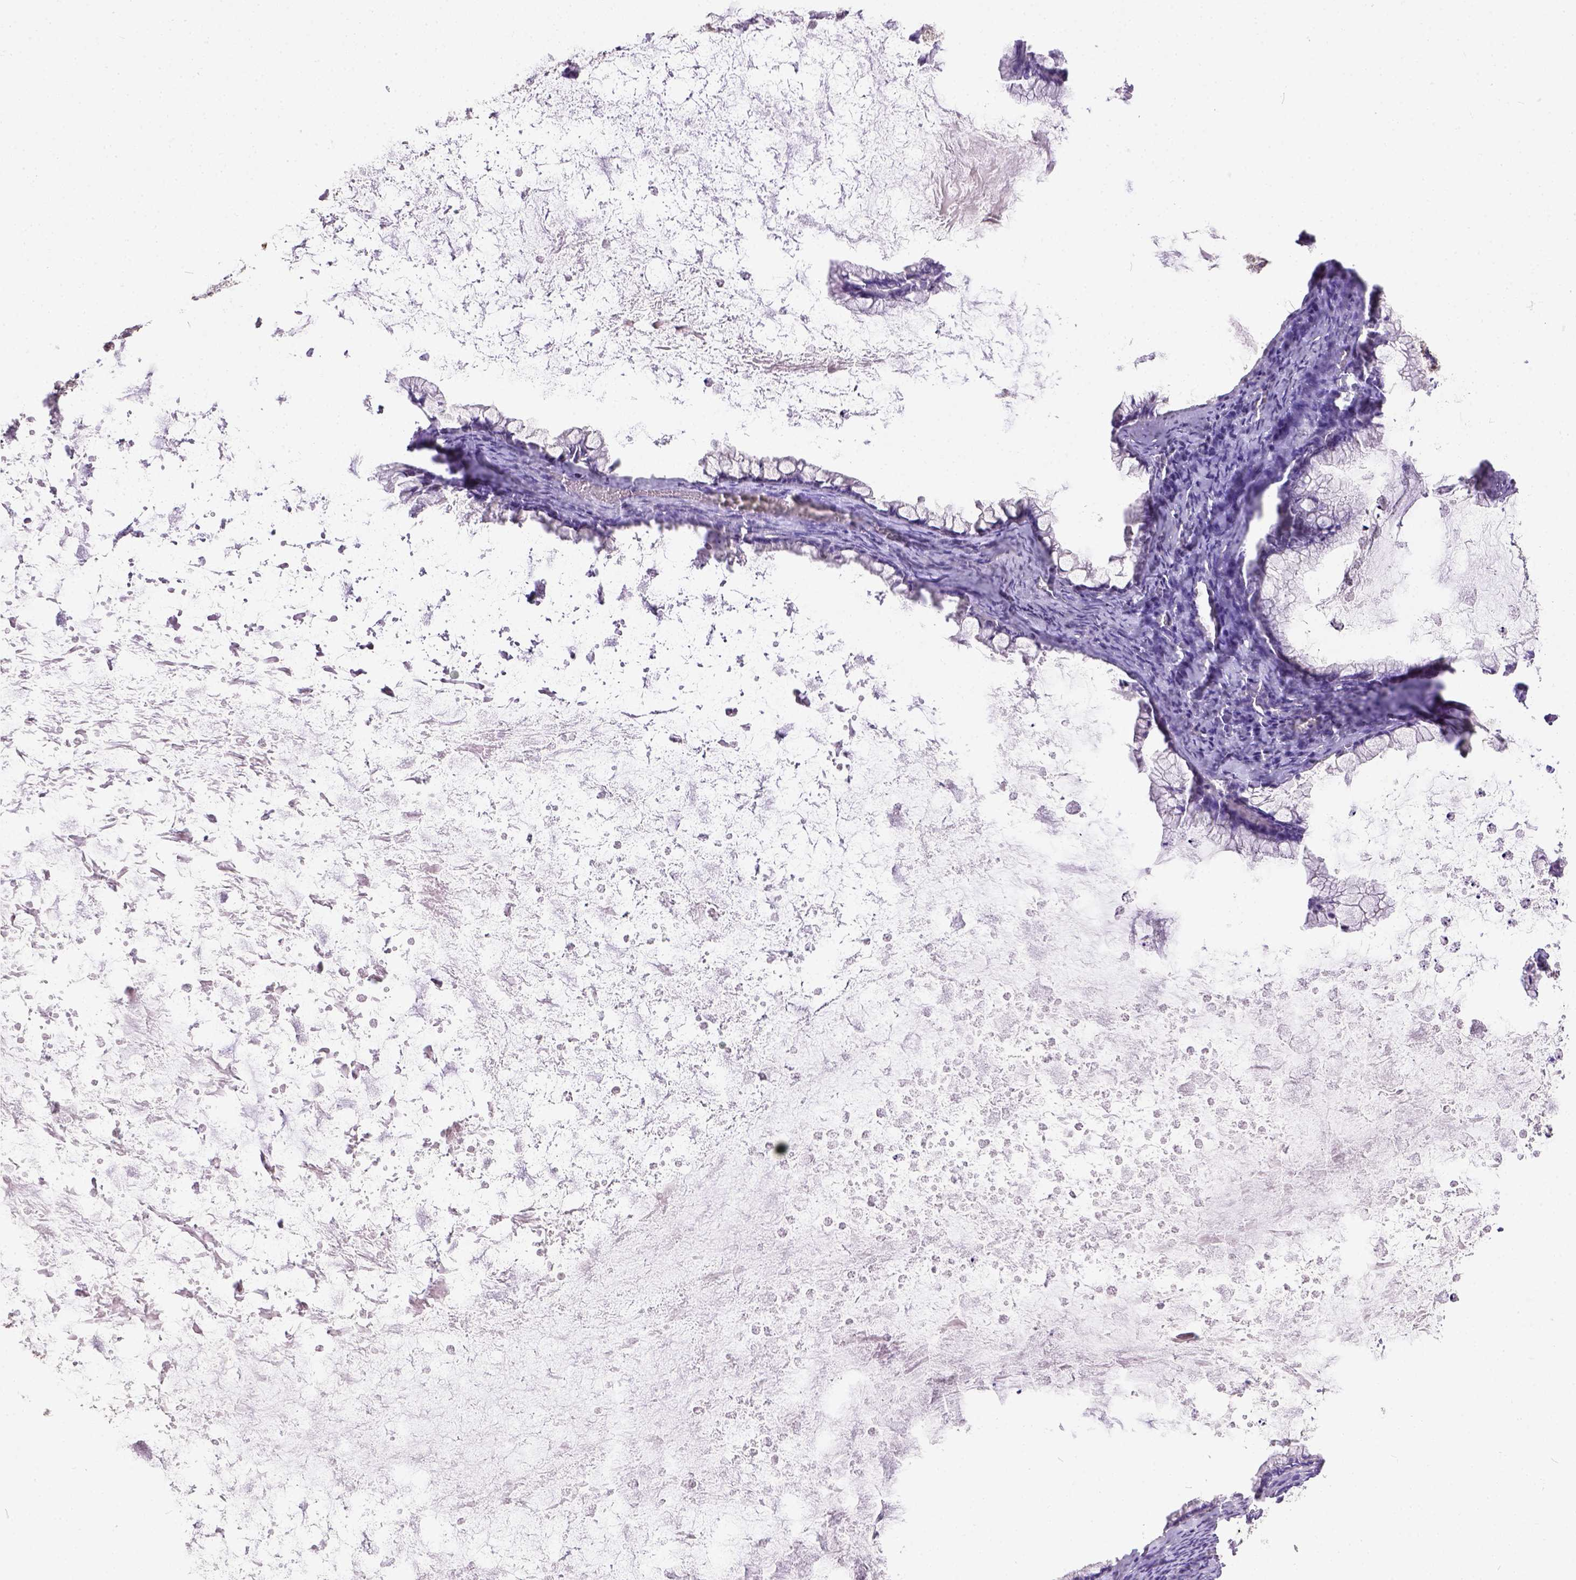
{"staining": {"intensity": "weak", "quantity": "25%-75%", "location": "nuclear"}, "tissue": "ovarian cancer", "cell_type": "Tumor cells", "image_type": "cancer", "snomed": [{"axis": "morphology", "description": "Cystadenocarcinoma, mucinous, NOS"}, {"axis": "topography", "description": "Ovary"}], "caption": "Human ovarian cancer stained with a brown dye displays weak nuclear positive staining in about 25%-75% of tumor cells.", "gene": "ERCC1", "patient": {"sex": "female", "age": 67}}